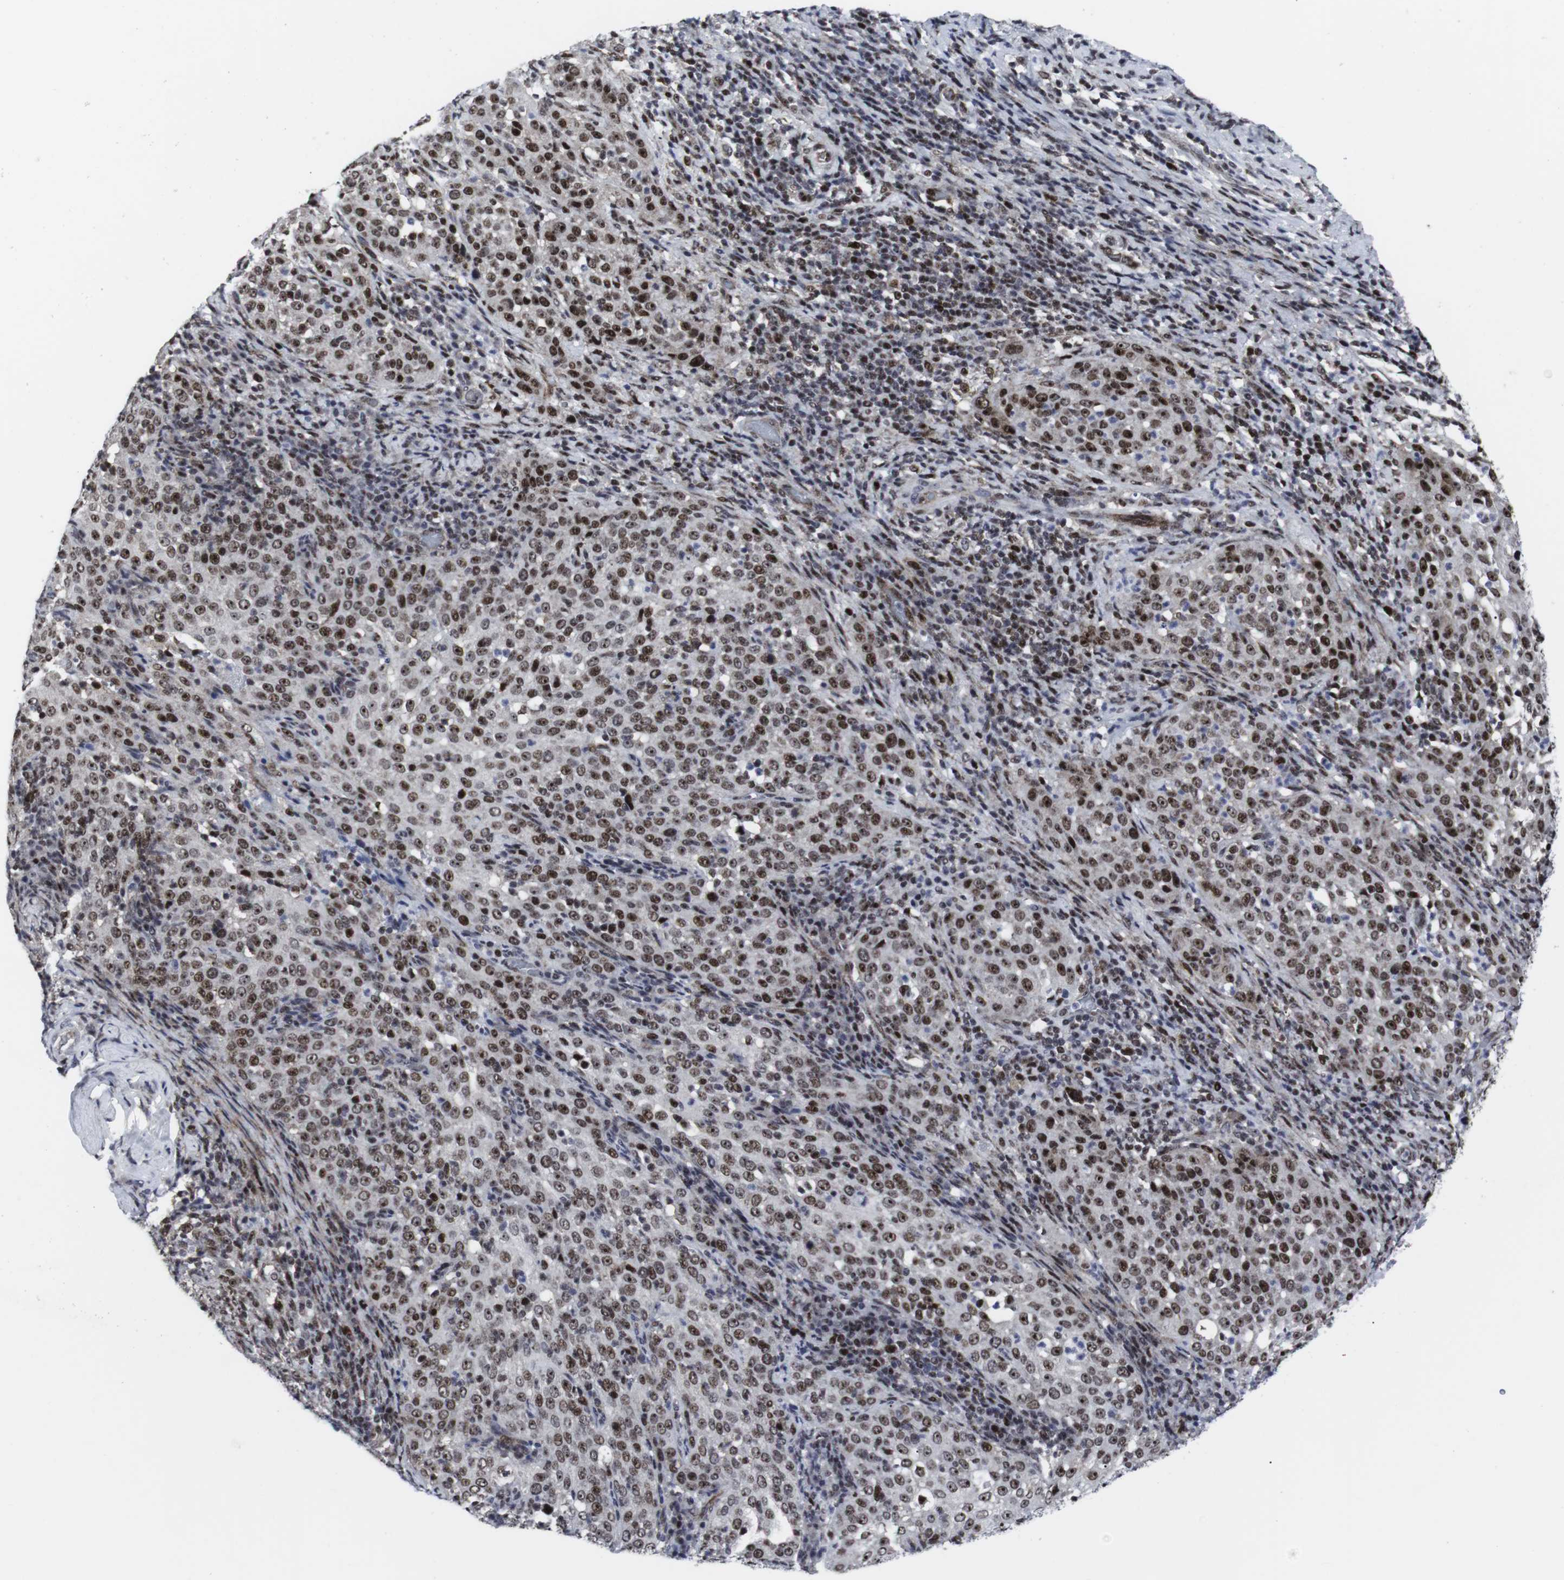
{"staining": {"intensity": "strong", "quantity": ">75%", "location": "nuclear"}, "tissue": "cervical cancer", "cell_type": "Tumor cells", "image_type": "cancer", "snomed": [{"axis": "morphology", "description": "Squamous cell carcinoma, NOS"}, {"axis": "topography", "description": "Cervix"}], "caption": "IHC of cervical cancer shows high levels of strong nuclear positivity in about >75% of tumor cells. (DAB (3,3'-diaminobenzidine) IHC, brown staining for protein, blue staining for nuclei).", "gene": "MLH1", "patient": {"sex": "female", "age": 51}}